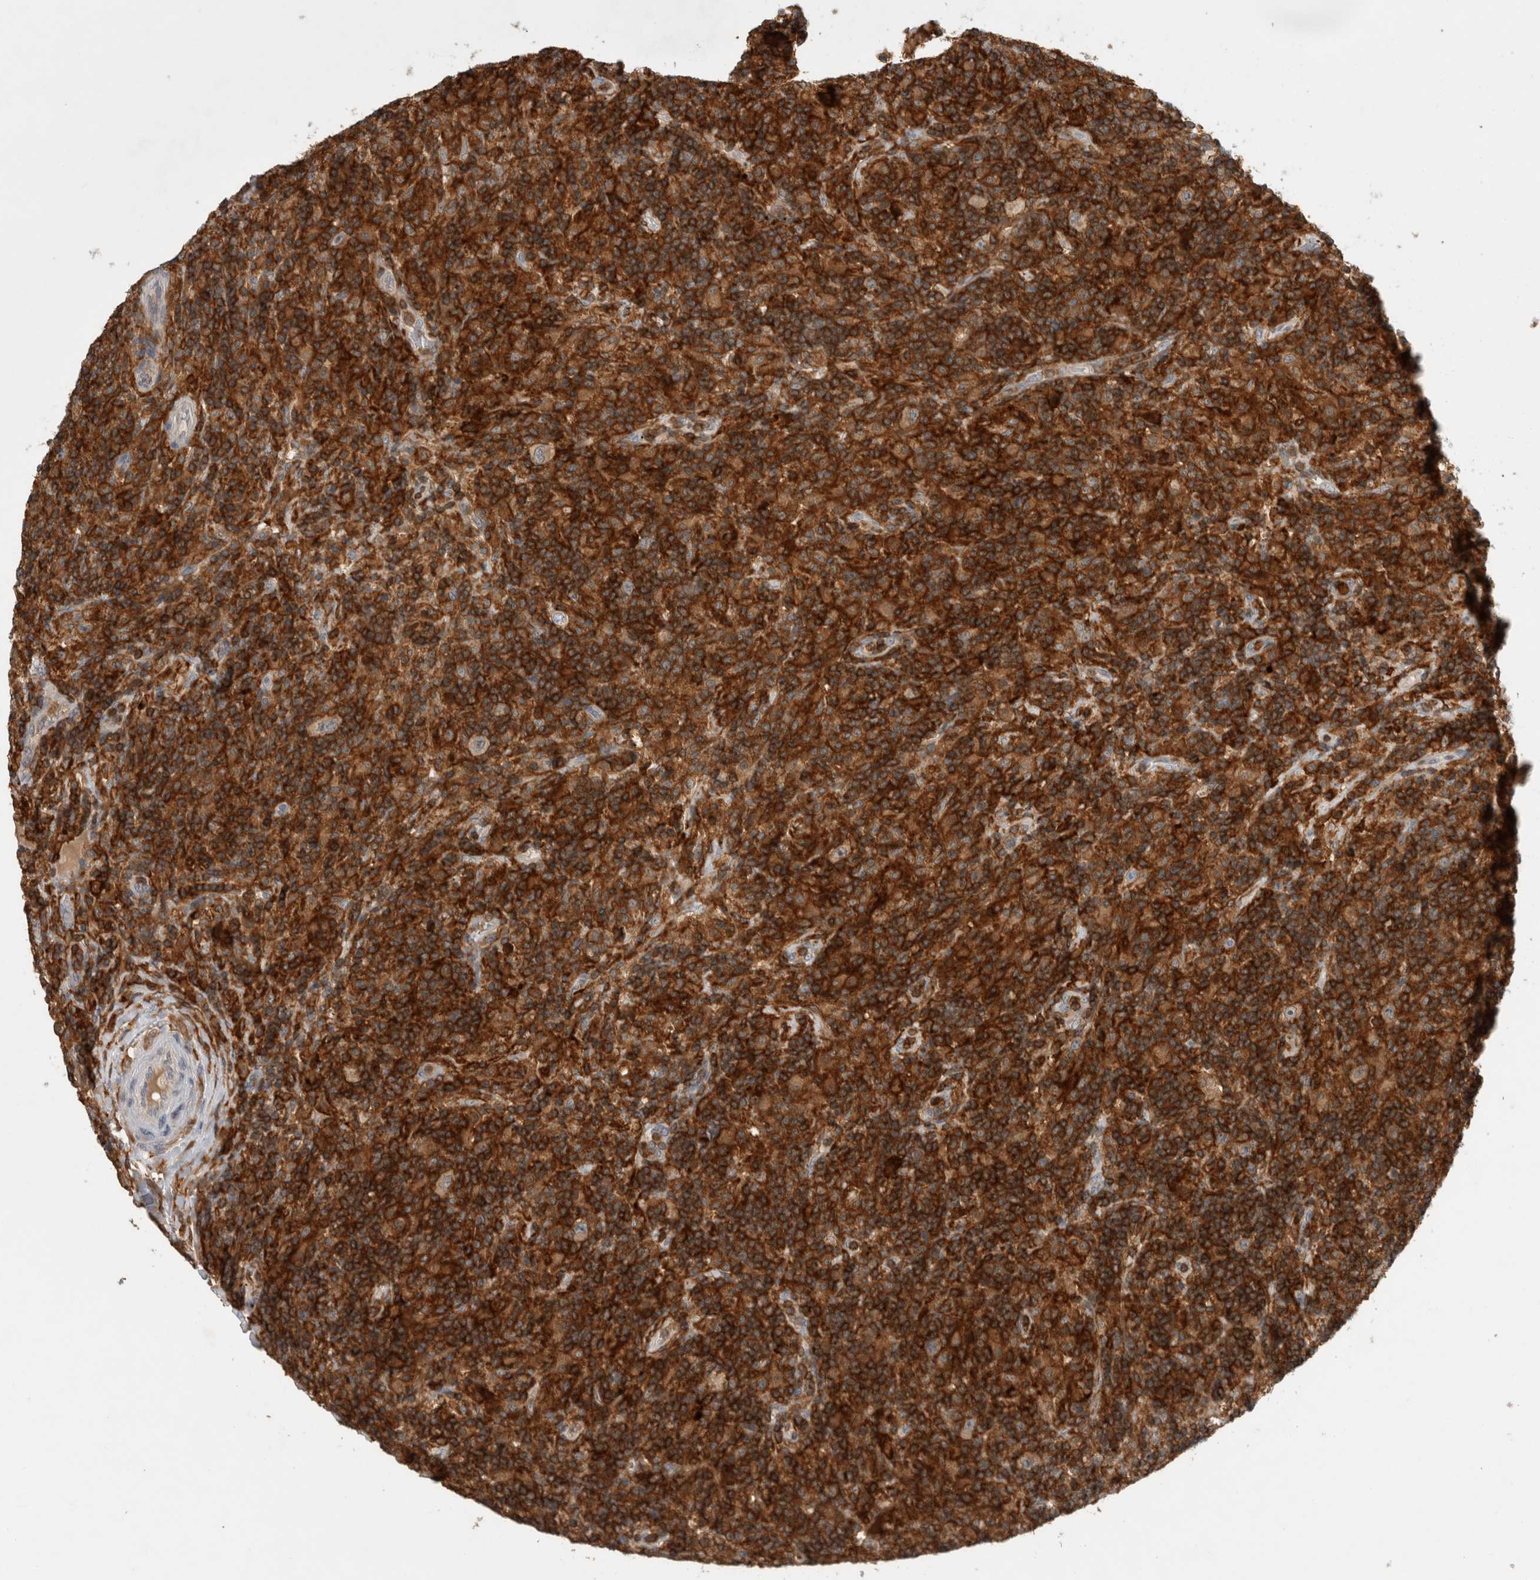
{"staining": {"intensity": "weak", "quantity": "25%-75%", "location": "cytoplasmic/membranous"}, "tissue": "lymphoma", "cell_type": "Tumor cells", "image_type": "cancer", "snomed": [{"axis": "morphology", "description": "Hodgkin's disease, NOS"}, {"axis": "topography", "description": "Lymph node"}], "caption": "Lymphoma stained with a protein marker exhibits weak staining in tumor cells.", "gene": "GFRA2", "patient": {"sex": "male", "age": 70}}